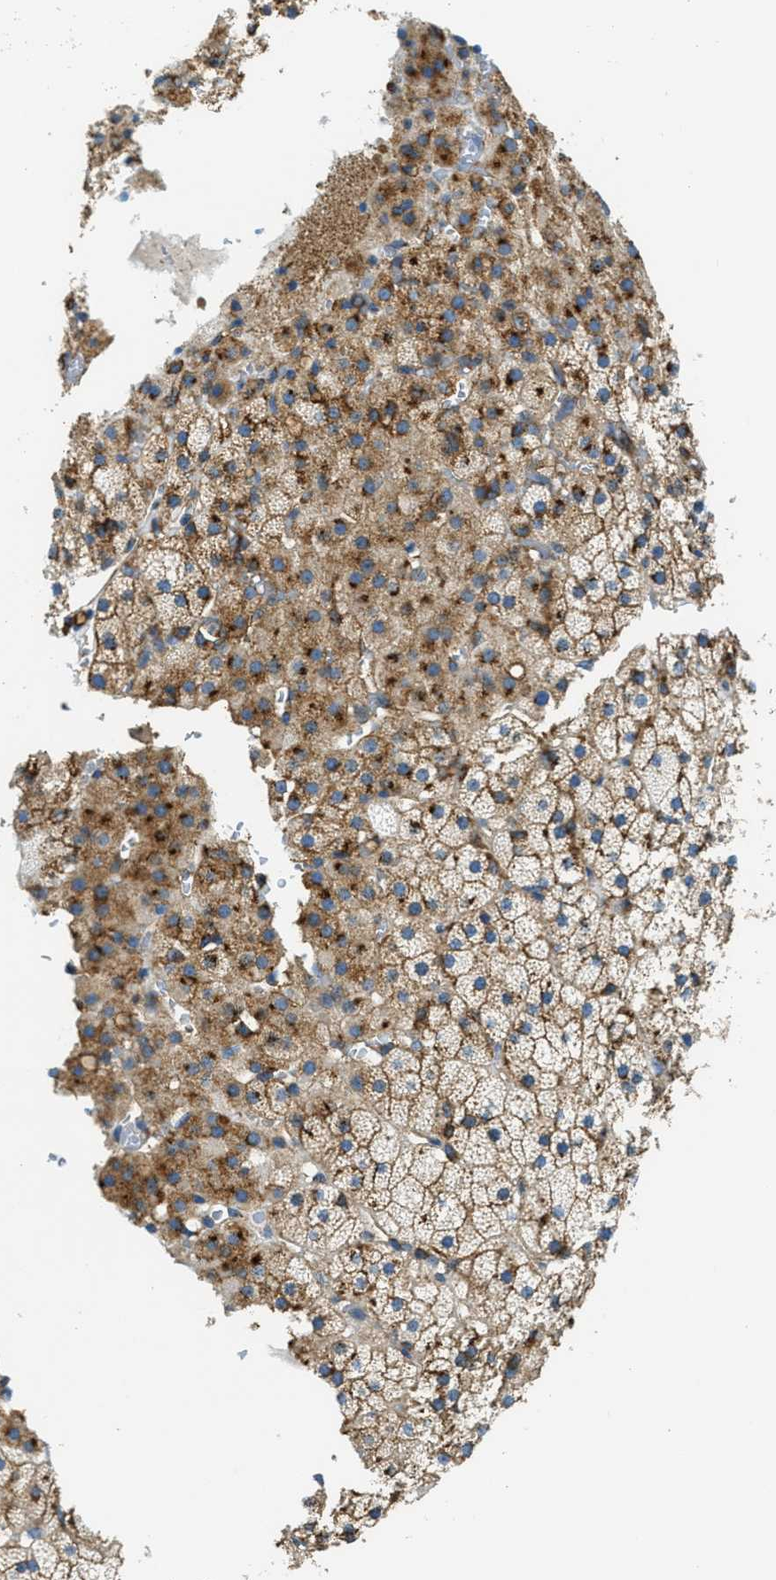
{"staining": {"intensity": "moderate", "quantity": ">75%", "location": "cytoplasmic/membranous"}, "tissue": "adrenal gland", "cell_type": "Glandular cells", "image_type": "normal", "snomed": [{"axis": "morphology", "description": "Normal tissue, NOS"}, {"axis": "topography", "description": "Adrenal gland"}], "caption": "Protein expression analysis of unremarkable adrenal gland displays moderate cytoplasmic/membranous positivity in approximately >75% of glandular cells.", "gene": "AP2B1", "patient": {"sex": "male", "age": 35}}